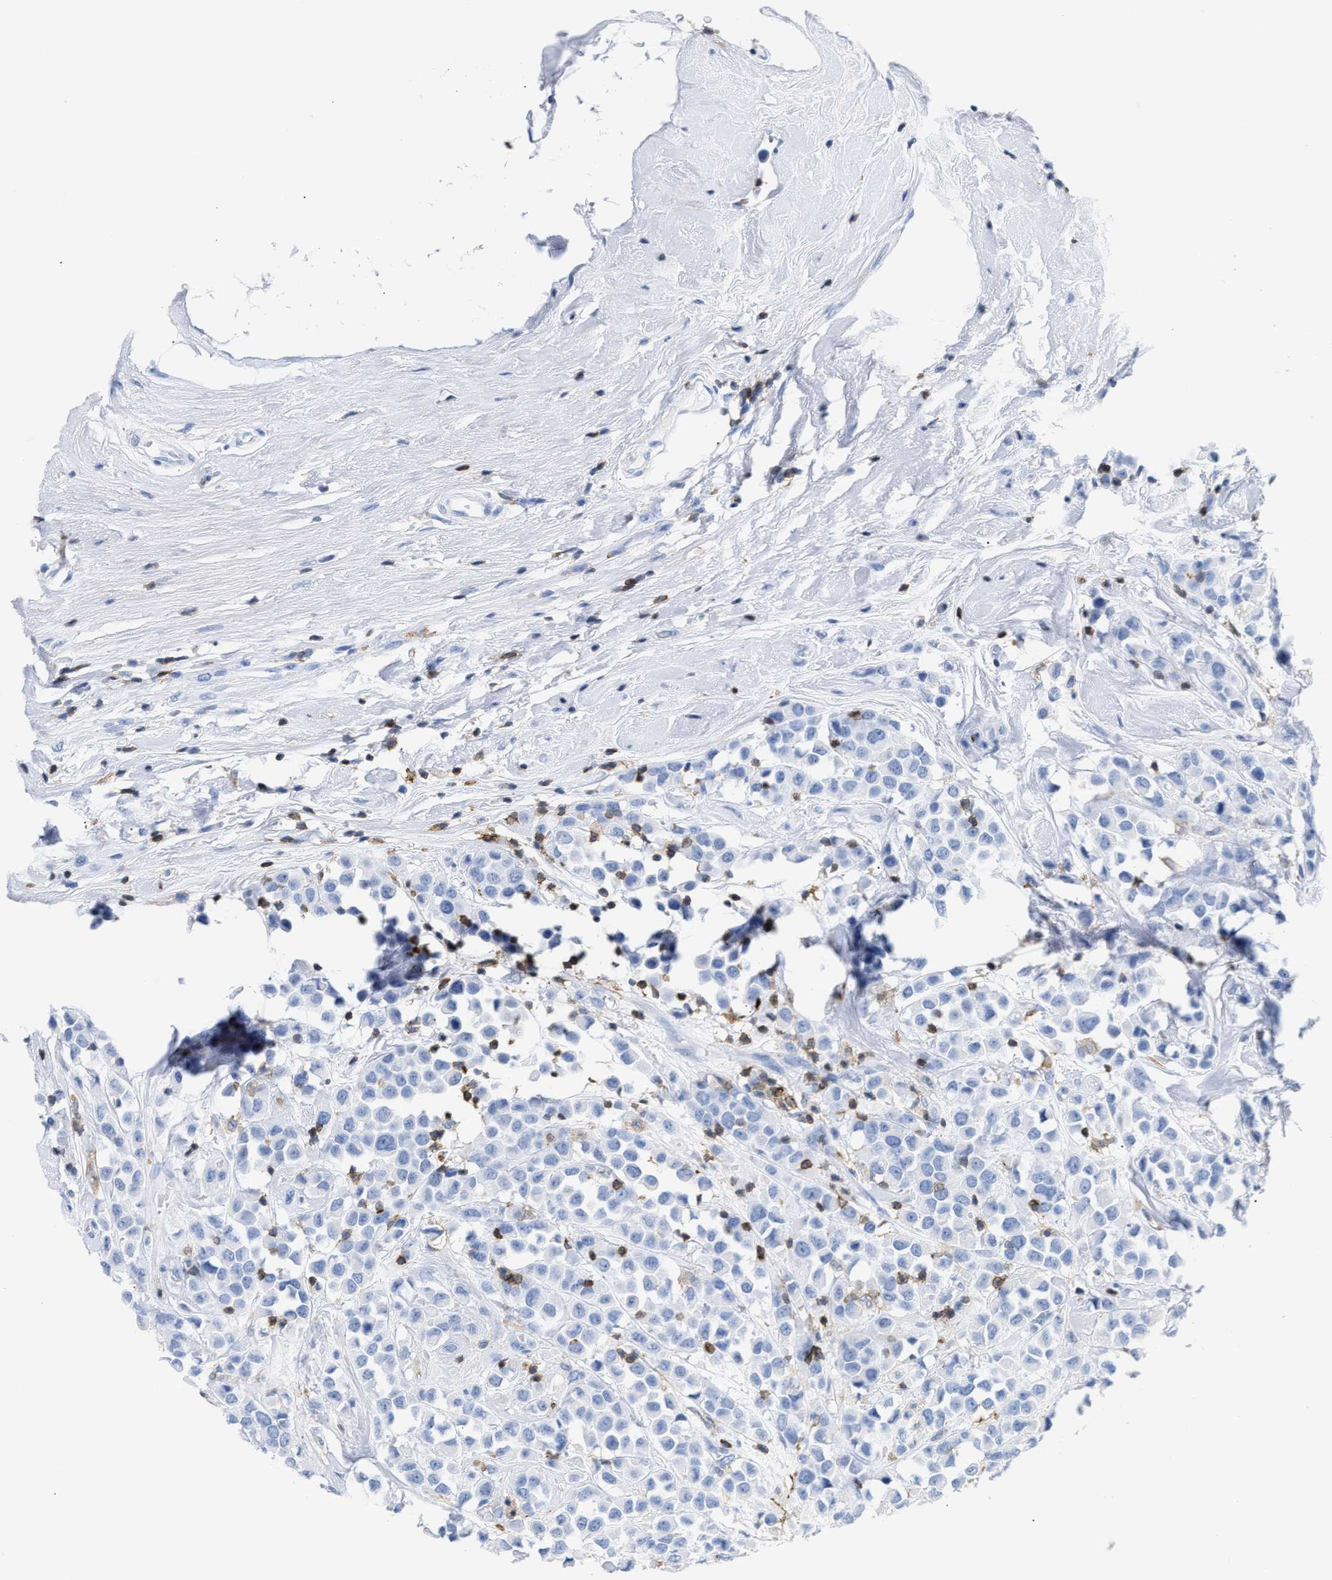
{"staining": {"intensity": "negative", "quantity": "none", "location": "none"}, "tissue": "breast cancer", "cell_type": "Tumor cells", "image_type": "cancer", "snomed": [{"axis": "morphology", "description": "Duct carcinoma"}, {"axis": "topography", "description": "Breast"}], "caption": "Immunohistochemistry histopathology image of human breast cancer (intraductal carcinoma) stained for a protein (brown), which displays no positivity in tumor cells.", "gene": "LCP1", "patient": {"sex": "female", "age": 61}}